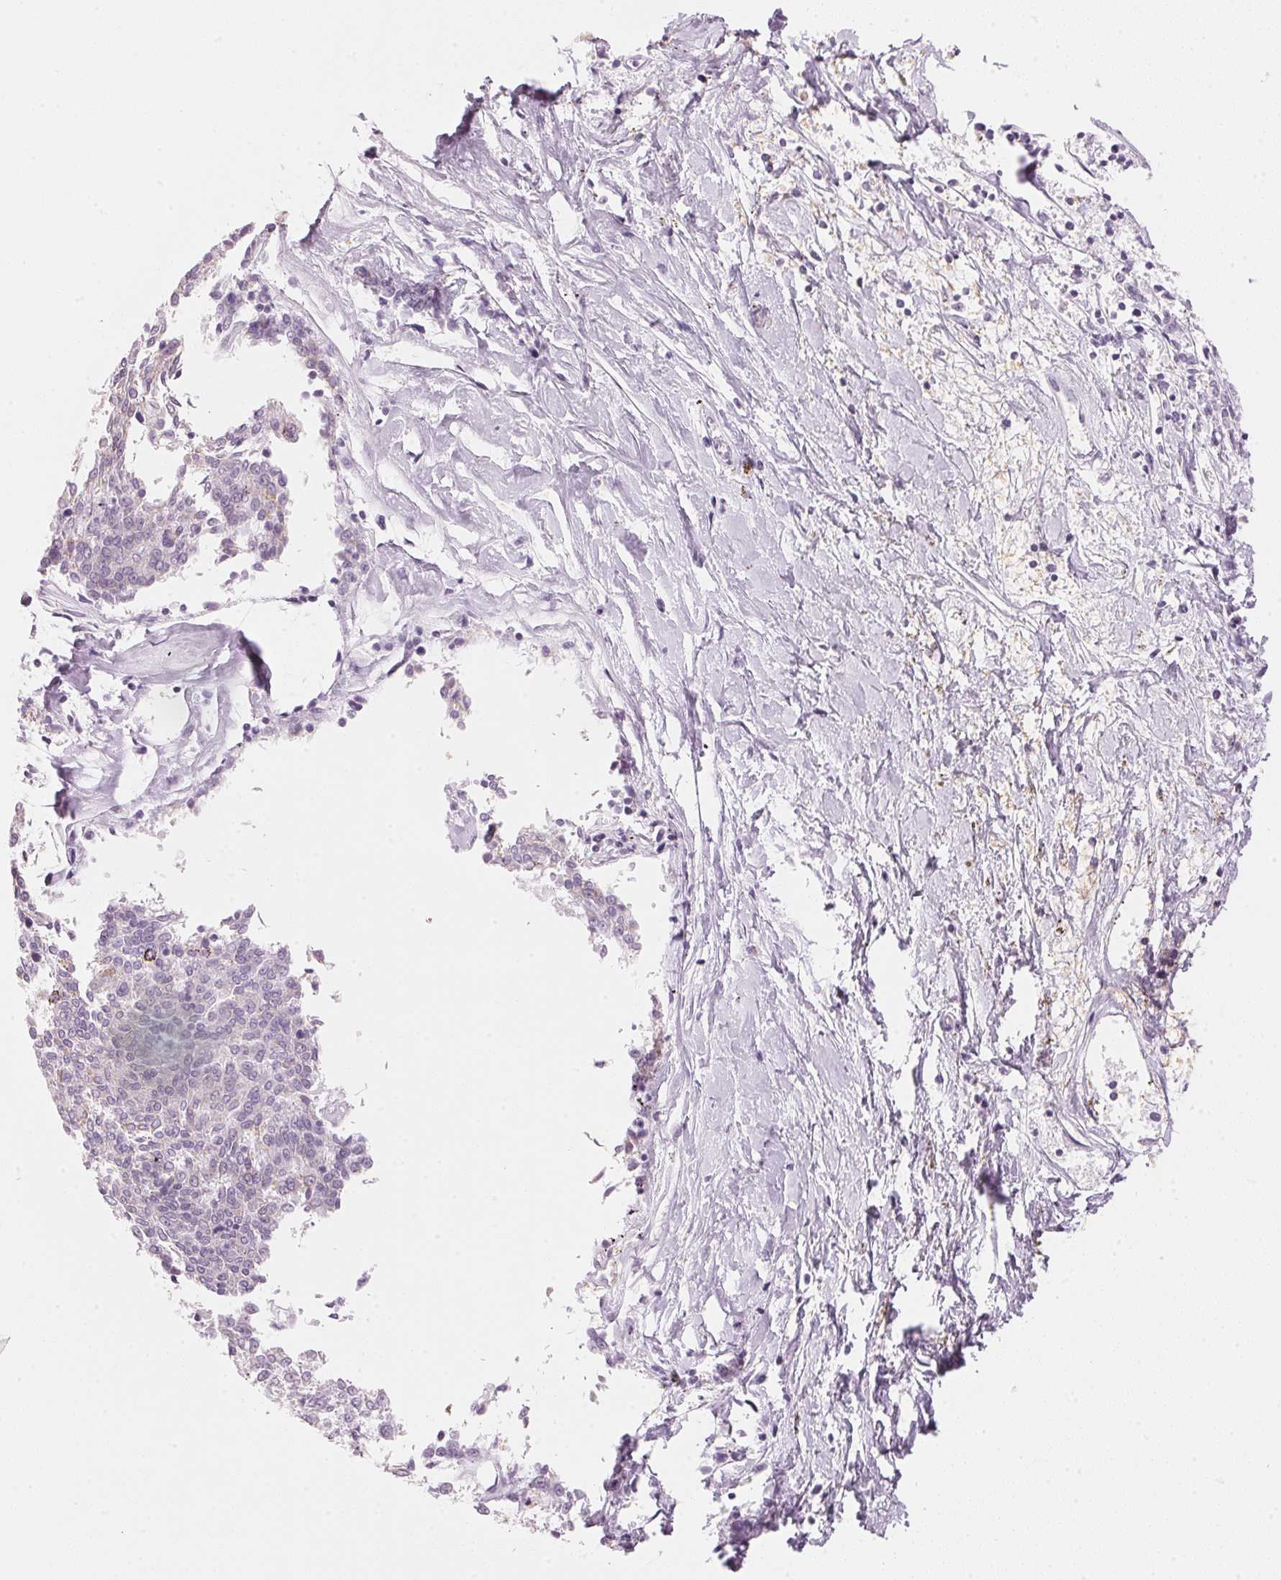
{"staining": {"intensity": "negative", "quantity": "none", "location": "none"}, "tissue": "melanoma", "cell_type": "Tumor cells", "image_type": "cancer", "snomed": [{"axis": "morphology", "description": "Malignant melanoma, NOS"}, {"axis": "topography", "description": "Skin"}], "caption": "Tumor cells are negative for brown protein staining in melanoma.", "gene": "HOXB13", "patient": {"sex": "female", "age": 72}}